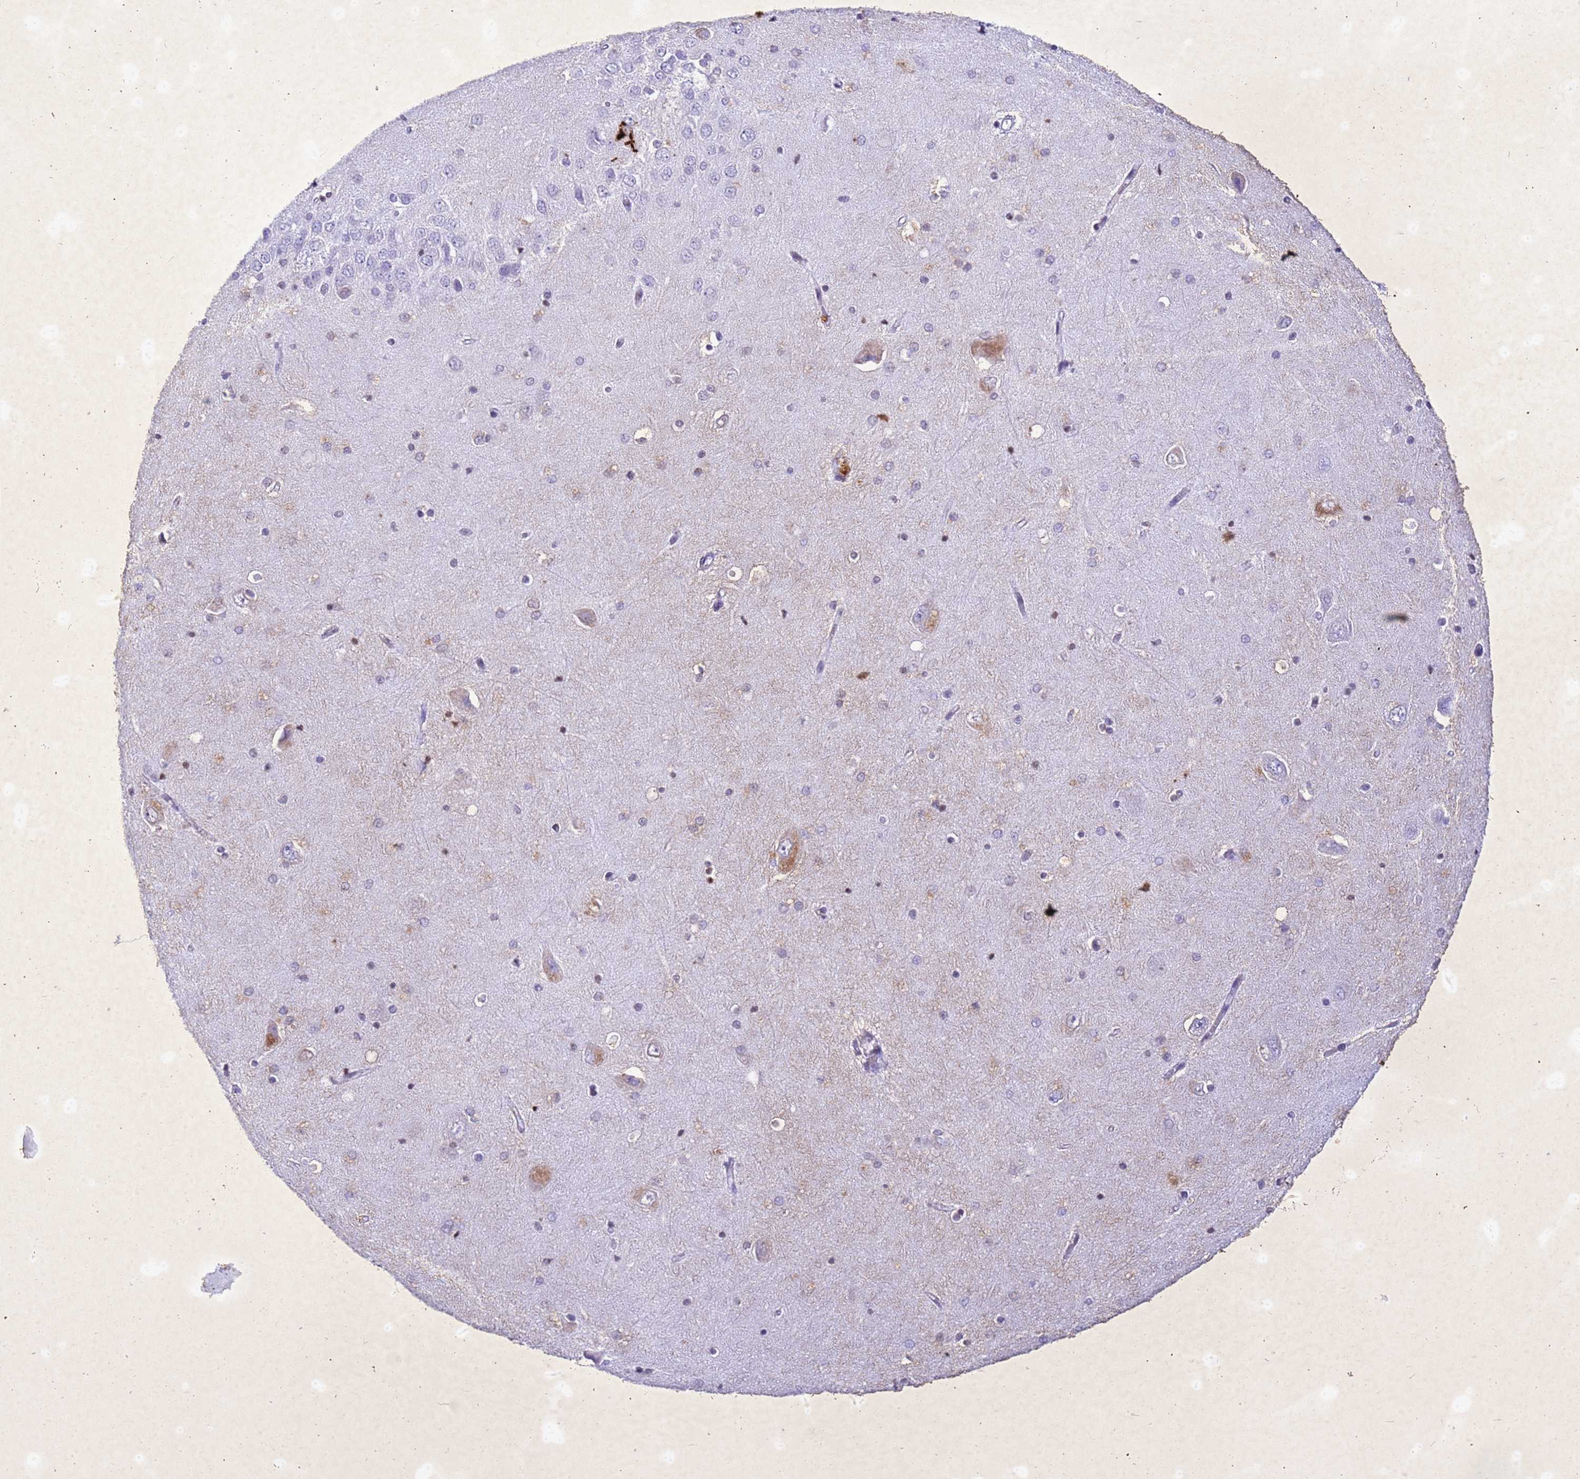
{"staining": {"intensity": "moderate", "quantity": "<25%", "location": "nuclear"}, "tissue": "hippocampus", "cell_type": "Glial cells", "image_type": "normal", "snomed": [{"axis": "morphology", "description": "Normal tissue, NOS"}, {"axis": "topography", "description": "Hippocampus"}], "caption": "Immunohistochemistry image of normal hippocampus: human hippocampus stained using immunohistochemistry shows low levels of moderate protein expression localized specifically in the nuclear of glial cells, appearing as a nuclear brown color.", "gene": "COPS9", "patient": {"sex": "male", "age": 45}}